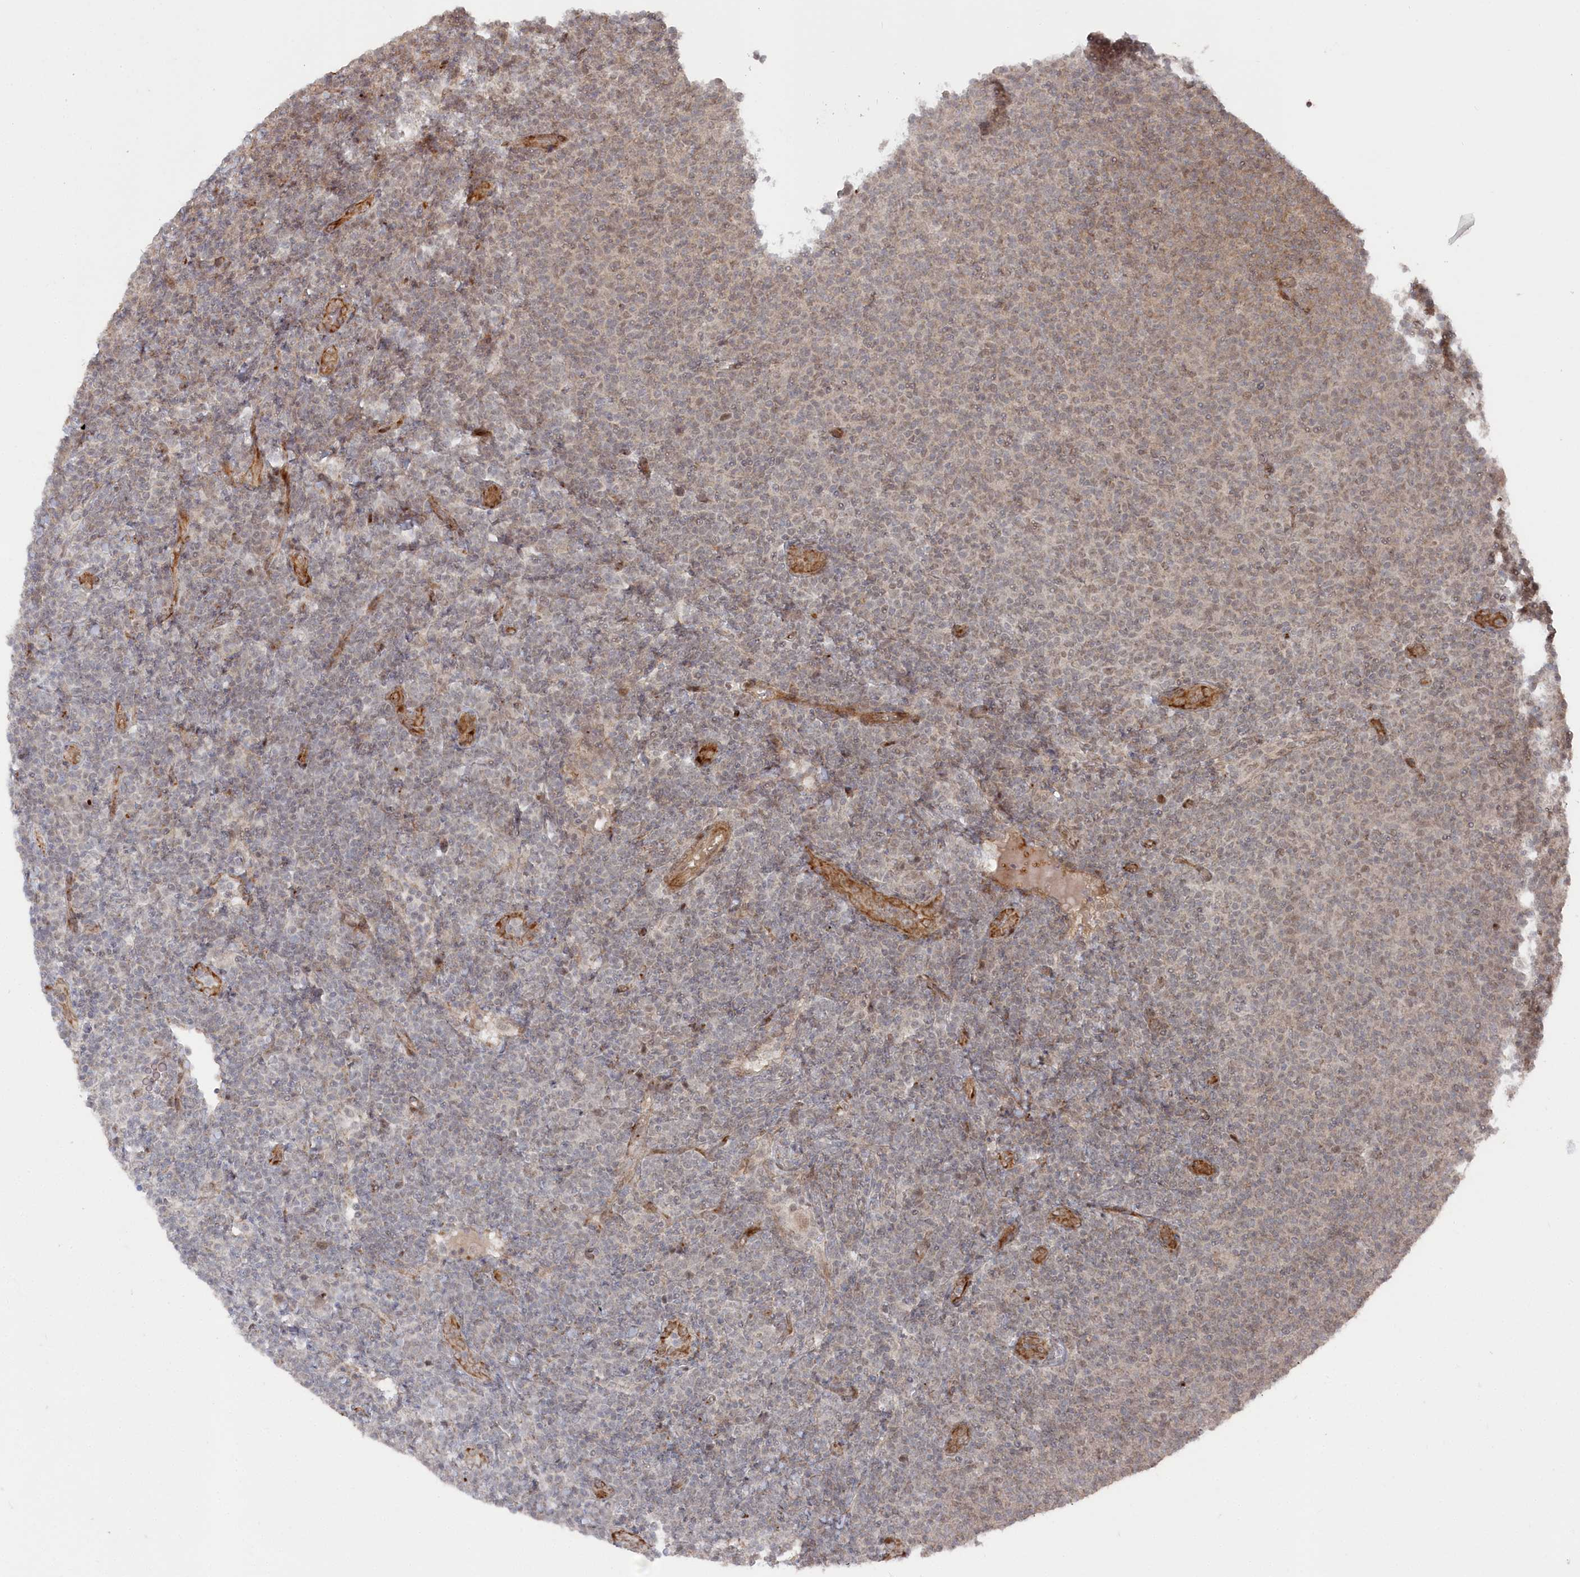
{"staining": {"intensity": "weak", "quantity": "25%-75%", "location": "nuclear"}, "tissue": "lymphoma", "cell_type": "Tumor cells", "image_type": "cancer", "snomed": [{"axis": "morphology", "description": "Malignant lymphoma, non-Hodgkin's type, Low grade"}, {"axis": "topography", "description": "Lymph node"}], "caption": "High-power microscopy captured an immunohistochemistry image of lymphoma, revealing weak nuclear expression in about 25%-75% of tumor cells. (Stains: DAB (3,3'-diaminobenzidine) in brown, nuclei in blue, Microscopy: brightfield microscopy at high magnification).", "gene": "POLR3A", "patient": {"sex": "male", "age": 66}}